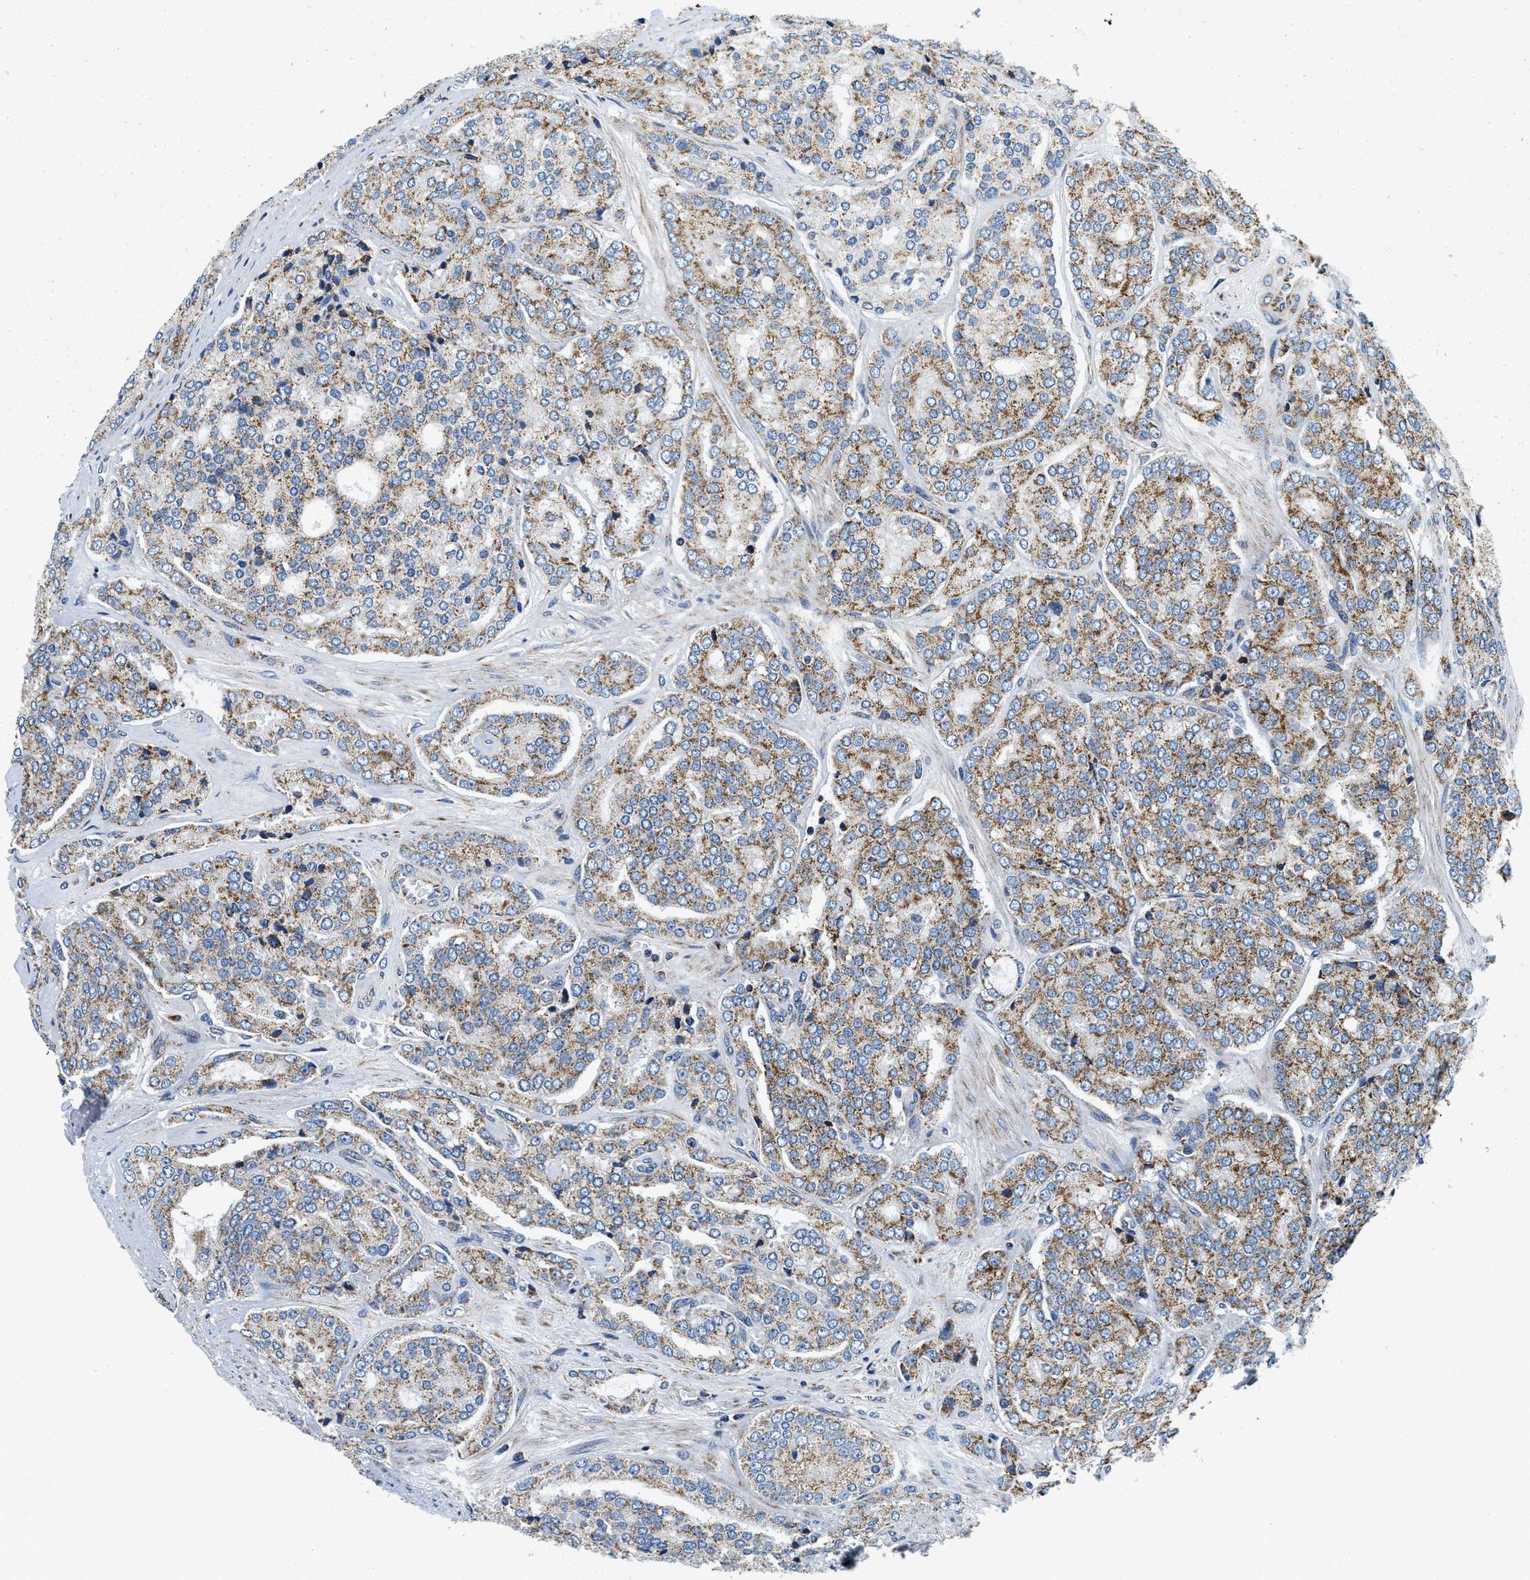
{"staining": {"intensity": "moderate", "quantity": ">75%", "location": "cytoplasmic/membranous"}, "tissue": "prostate cancer", "cell_type": "Tumor cells", "image_type": "cancer", "snomed": [{"axis": "morphology", "description": "Adenocarcinoma, High grade"}, {"axis": "topography", "description": "Prostate"}], "caption": "This is an image of immunohistochemistry (IHC) staining of prostate cancer, which shows moderate staining in the cytoplasmic/membranous of tumor cells.", "gene": "SAMD4B", "patient": {"sex": "male", "age": 65}}